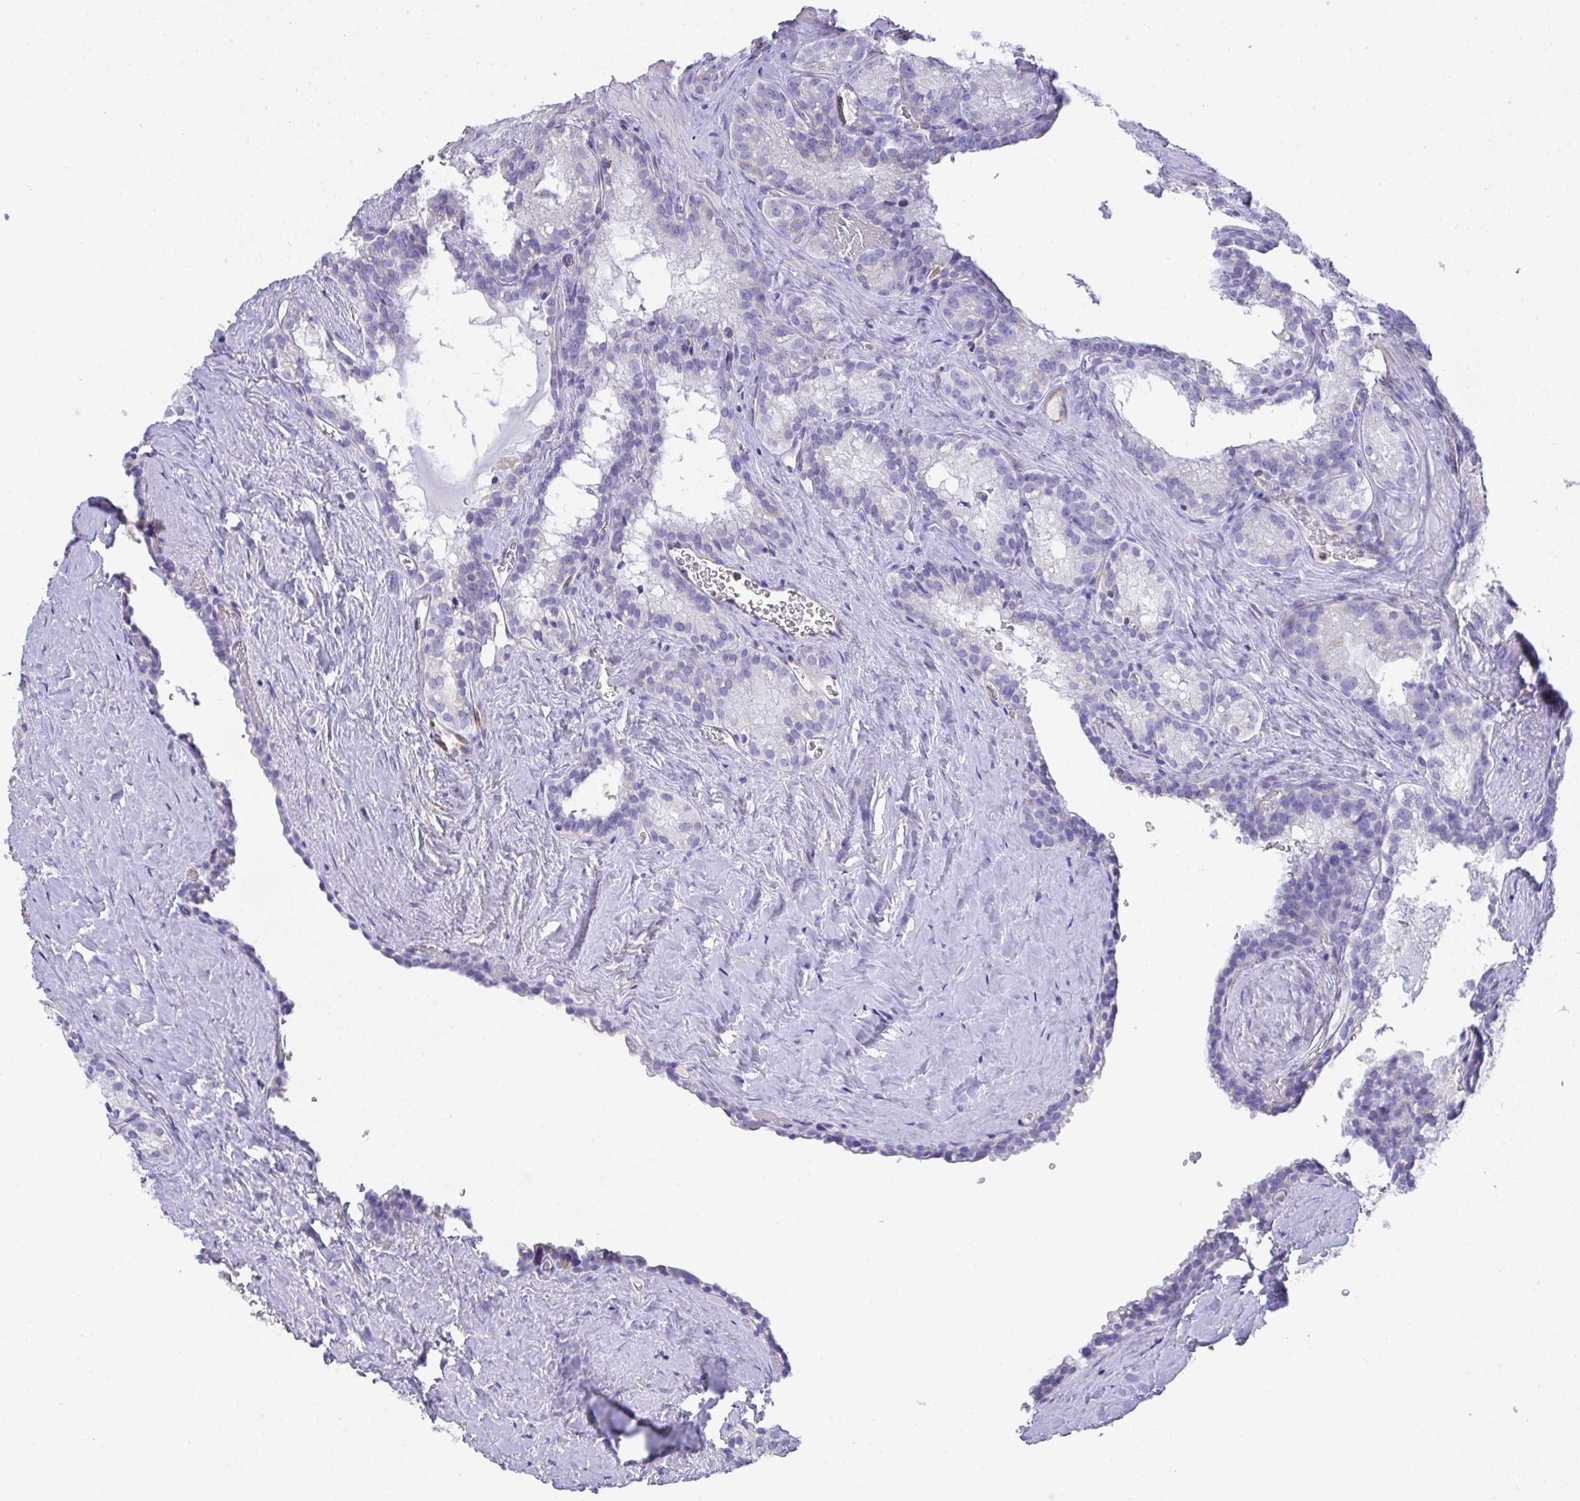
{"staining": {"intensity": "negative", "quantity": "none", "location": "none"}, "tissue": "seminal vesicle", "cell_type": "Glandular cells", "image_type": "normal", "snomed": [{"axis": "morphology", "description": "Normal tissue, NOS"}, {"axis": "topography", "description": "Seminal veicle"}], "caption": "Immunohistochemical staining of benign seminal vesicle exhibits no significant positivity in glandular cells. (Brightfield microscopy of DAB (3,3'-diaminobenzidine) IHC at high magnification).", "gene": "TNFAIP8", "patient": {"sex": "male", "age": 47}}